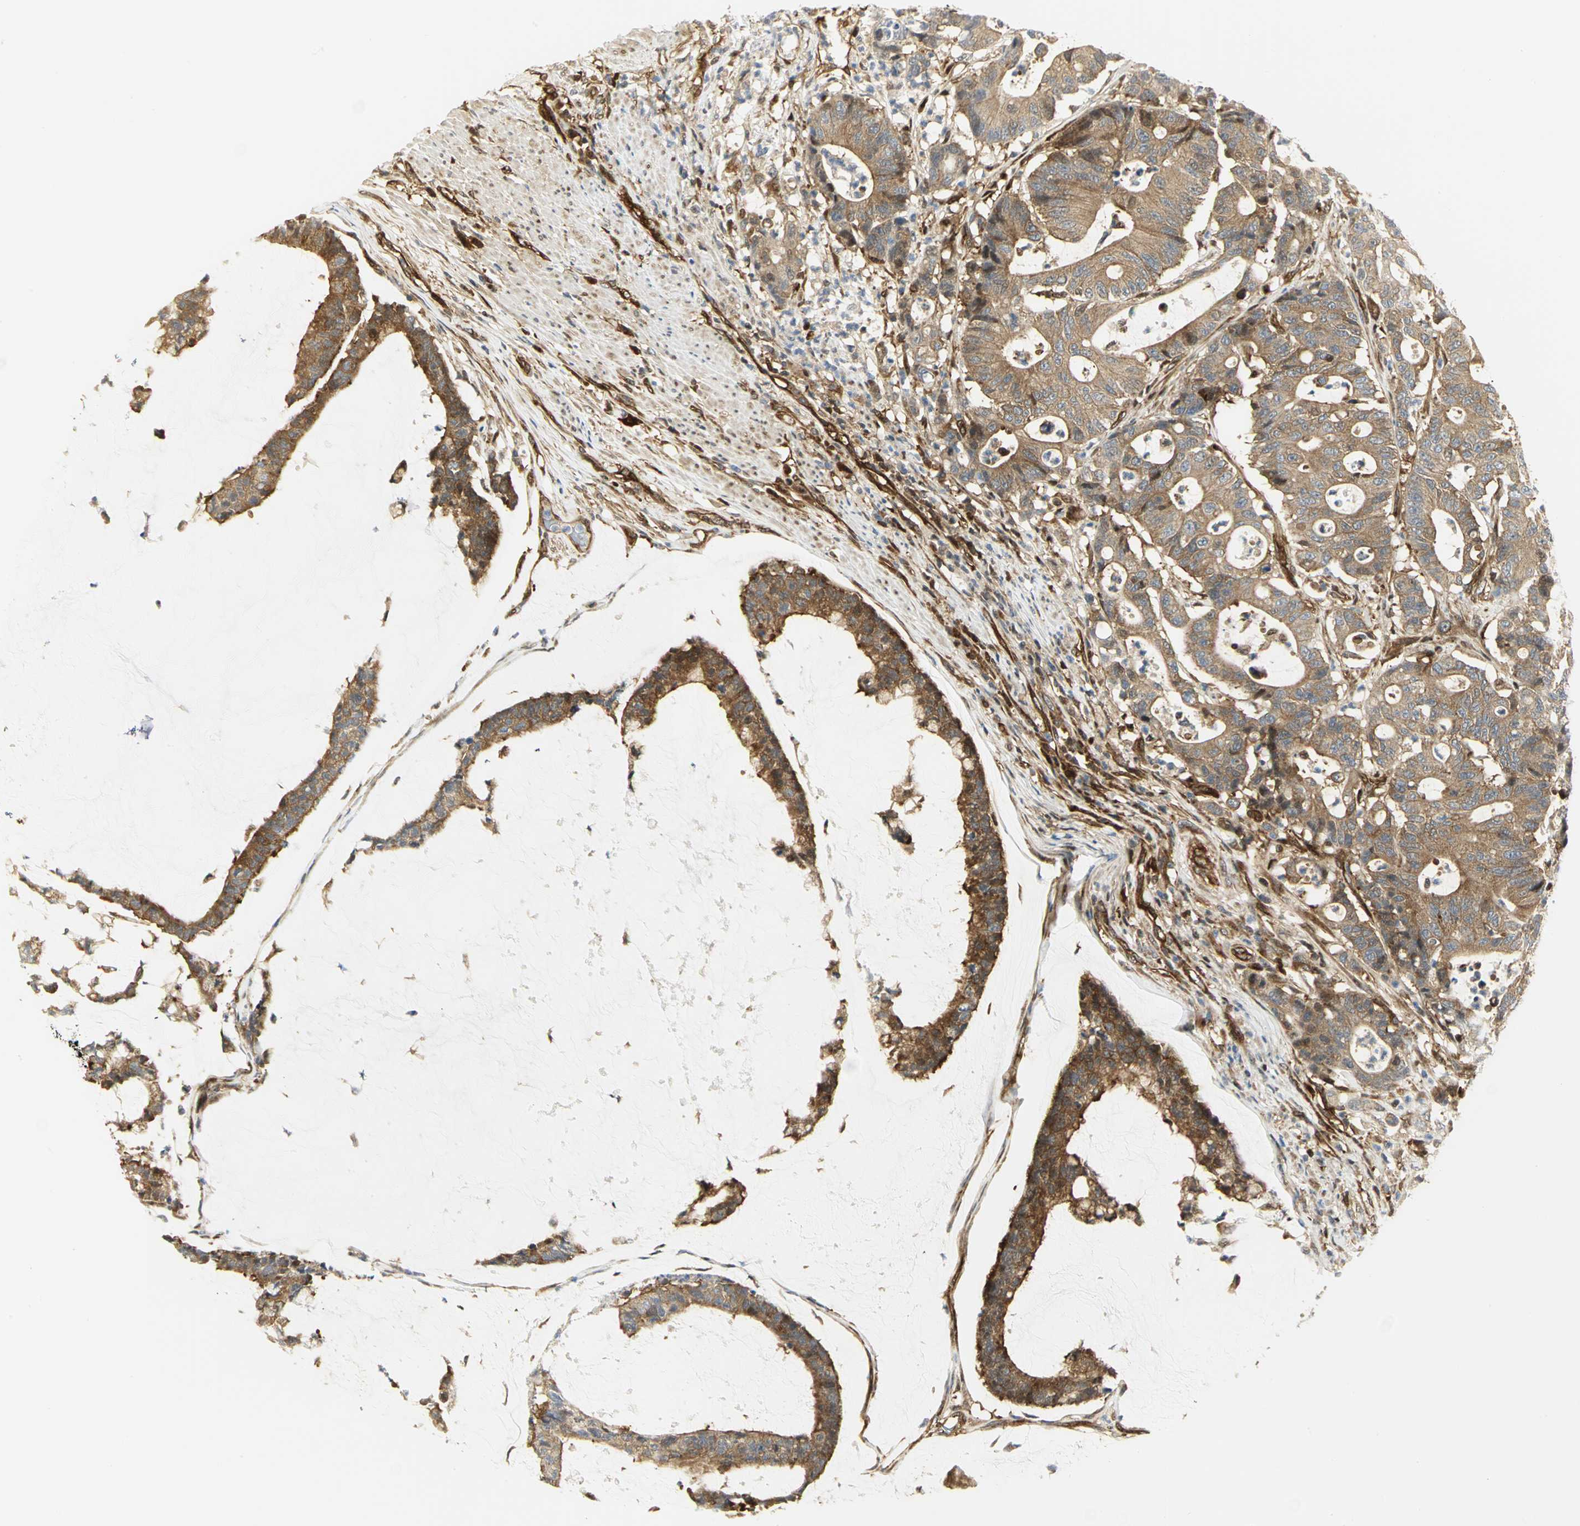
{"staining": {"intensity": "moderate", "quantity": ">75%", "location": "cytoplasmic/membranous"}, "tissue": "colorectal cancer", "cell_type": "Tumor cells", "image_type": "cancer", "snomed": [{"axis": "morphology", "description": "Adenocarcinoma, NOS"}, {"axis": "topography", "description": "Colon"}], "caption": "Protein expression analysis of human colorectal cancer (adenocarcinoma) reveals moderate cytoplasmic/membranous expression in approximately >75% of tumor cells.", "gene": "EEA1", "patient": {"sex": "female", "age": 84}}